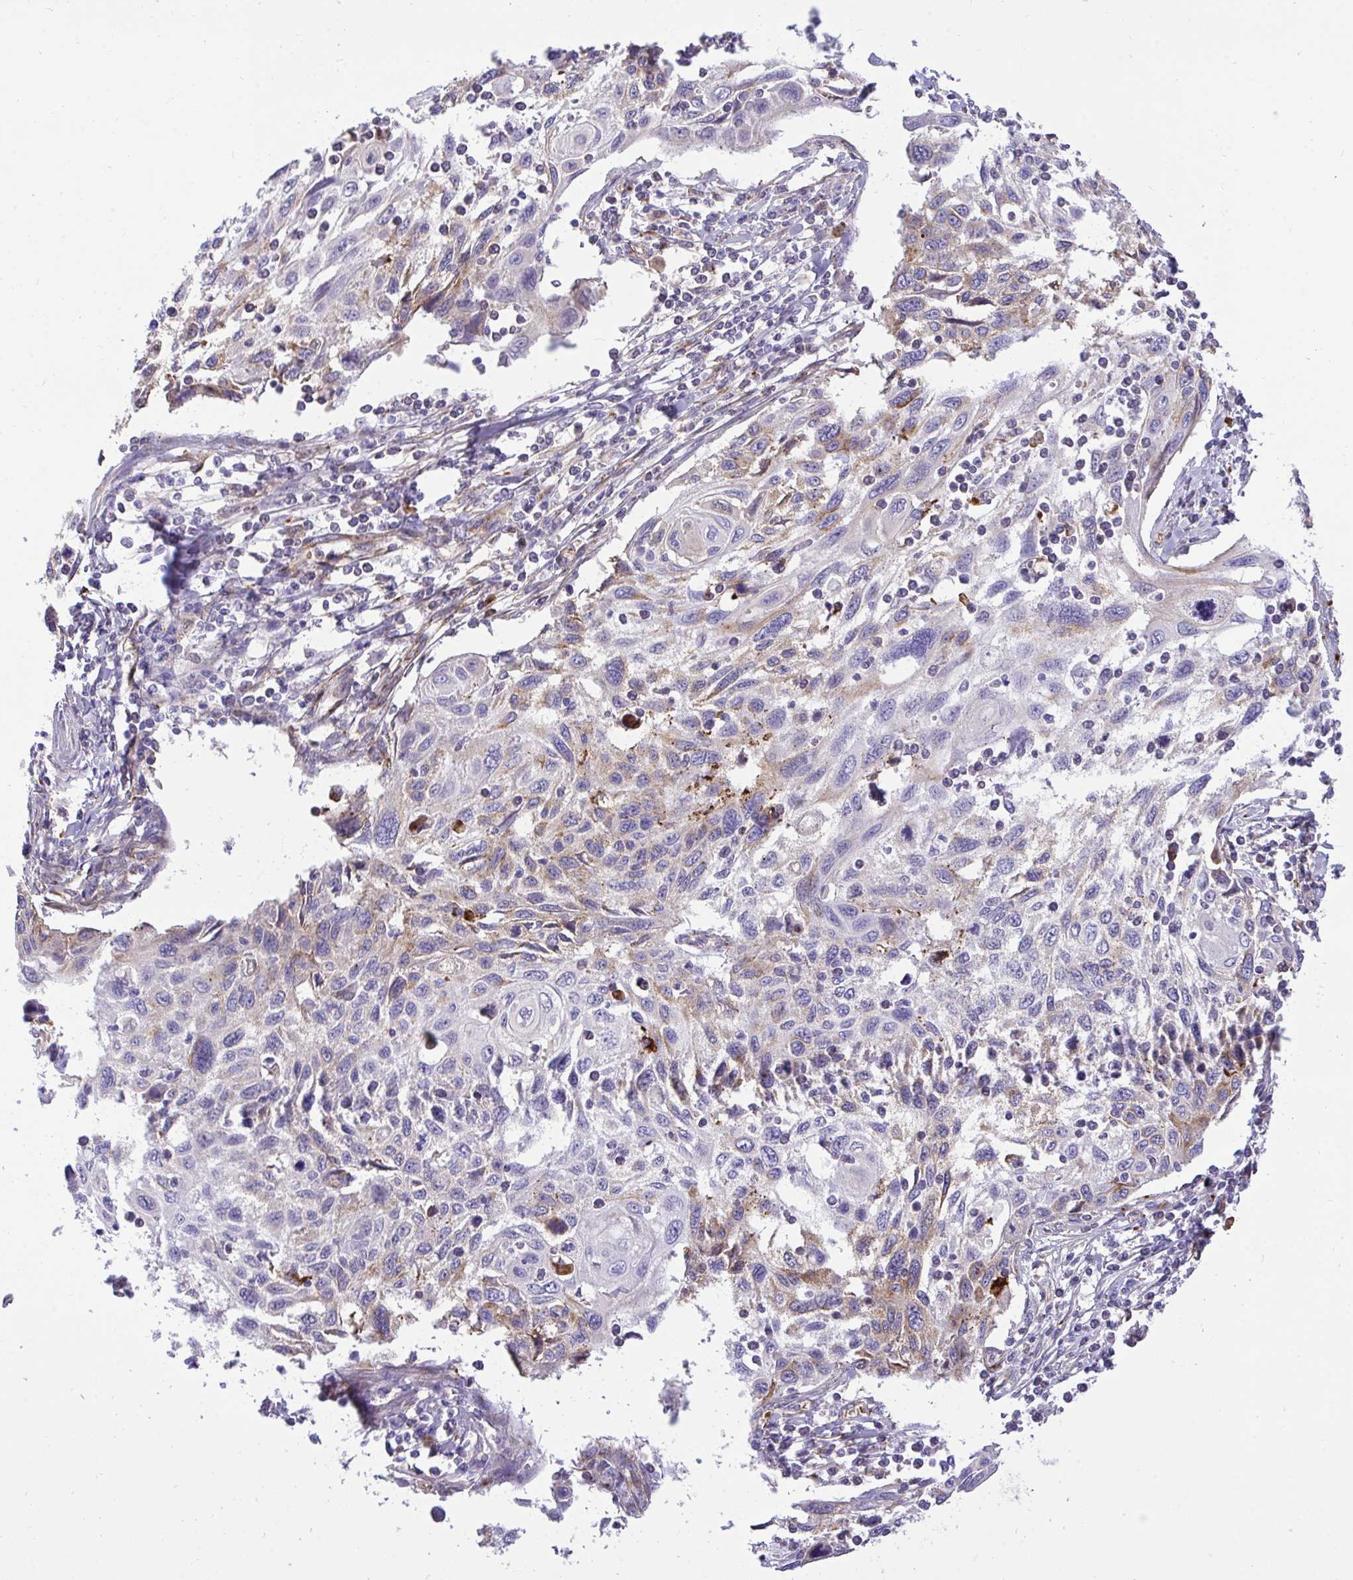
{"staining": {"intensity": "moderate", "quantity": "<25%", "location": "cytoplasmic/membranous"}, "tissue": "cervical cancer", "cell_type": "Tumor cells", "image_type": "cancer", "snomed": [{"axis": "morphology", "description": "Squamous cell carcinoma, NOS"}, {"axis": "topography", "description": "Cervix"}], "caption": "Tumor cells display low levels of moderate cytoplasmic/membranous expression in approximately <25% of cells in human cervical cancer (squamous cell carcinoma).", "gene": "F2", "patient": {"sex": "female", "age": 70}}